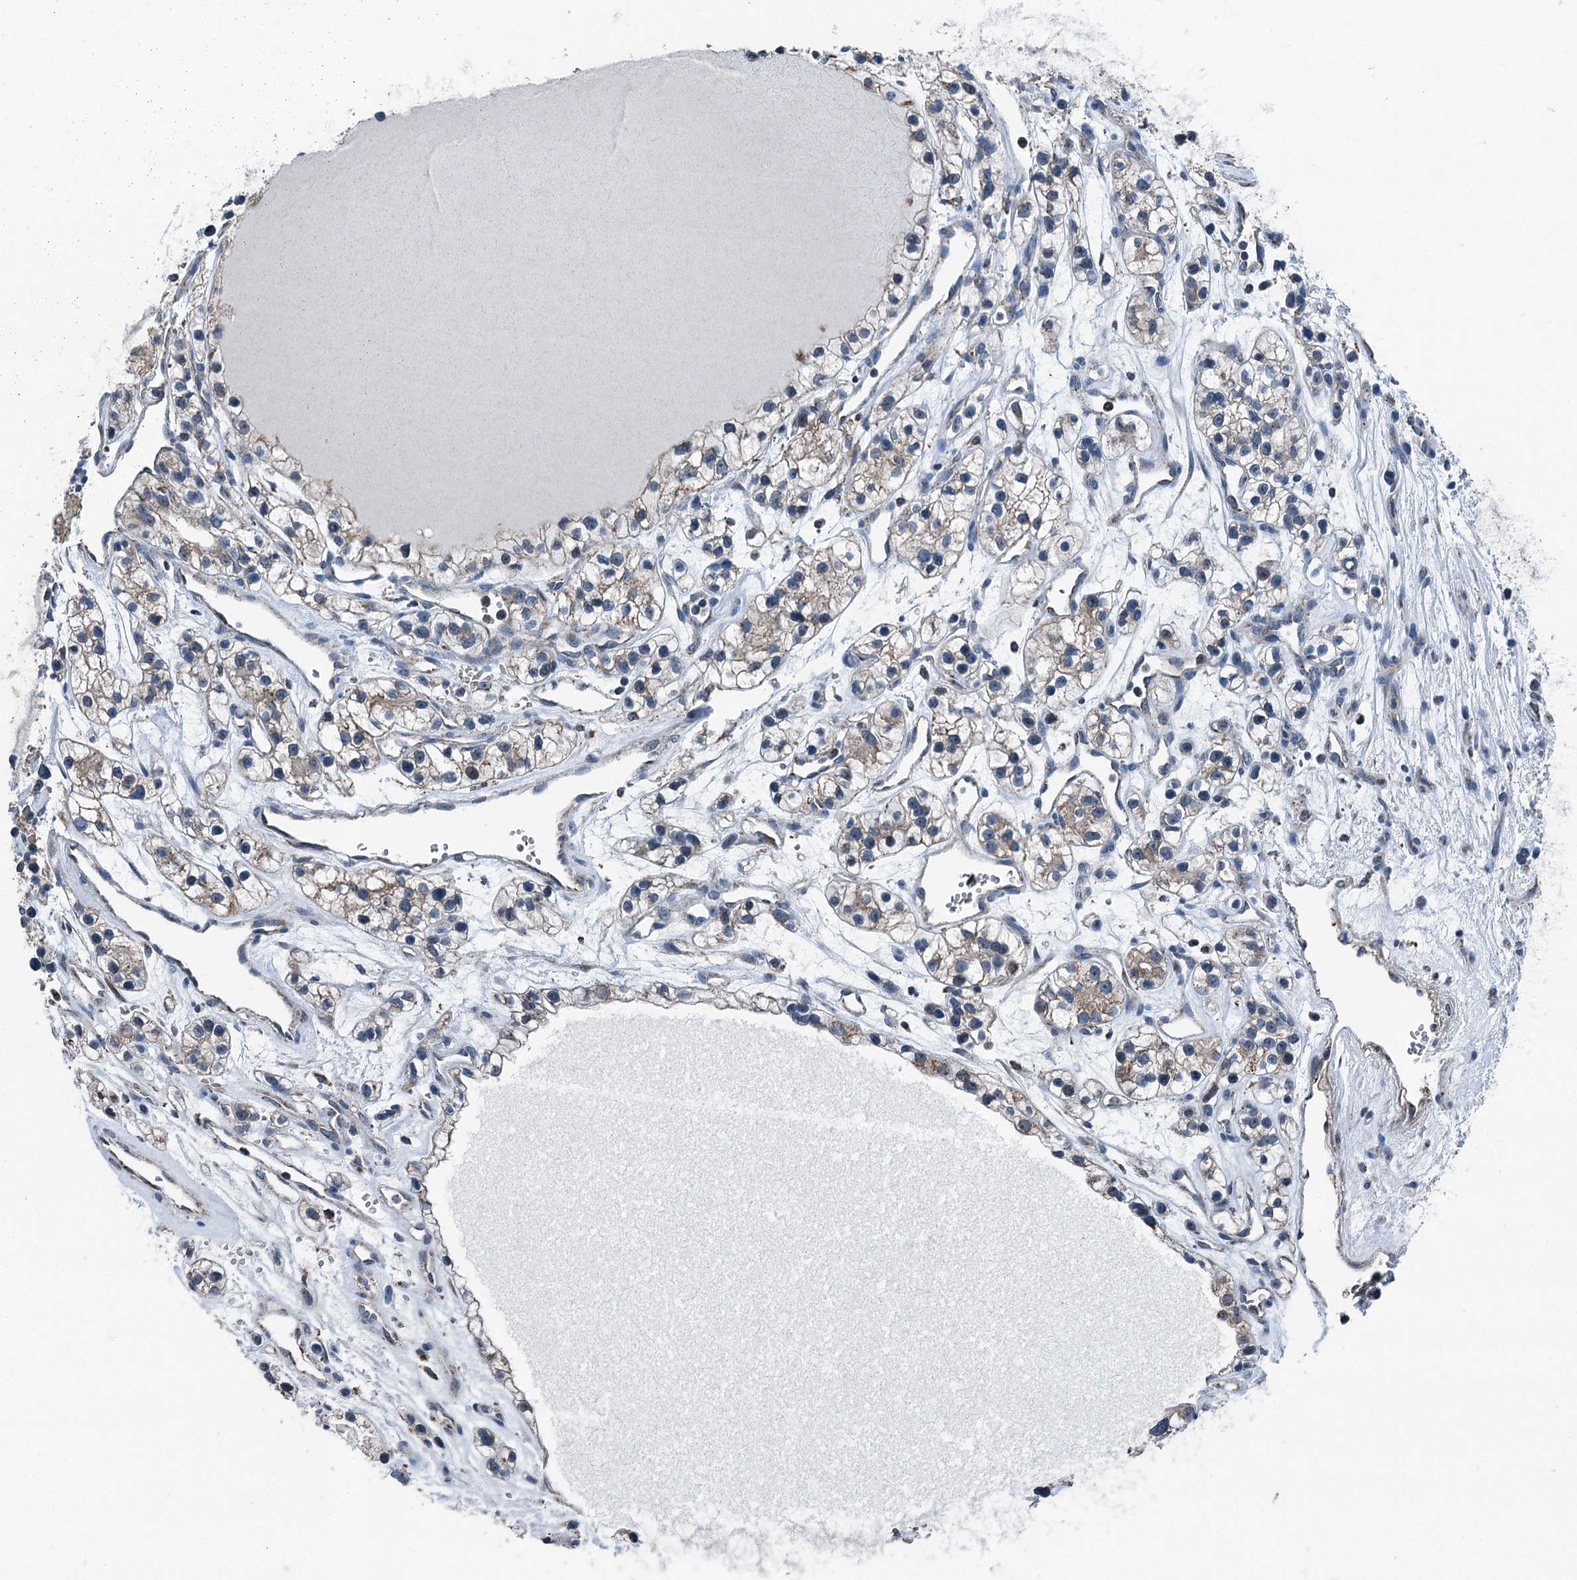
{"staining": {"intensity": "weak", "quantity": "<25%", "location": "cytoplasmic/membranous"}, "tissue": "renal cancer", "cell_type": "Tumor cells", "image_type": "cancer", "snomed": [{"axis": "morphology", "description": "Adenocarcinoma, NOS"}, {"axis": "topography", "description": "Kidney"}], "caption": "Immunohistochemistry photomicrograph of human renal adenocarcinoma stained for a protein (brown), which shows no positivity in tumor cells.", "gene": "TRPT1", "patient": {"sex": "female", "age": 57}}